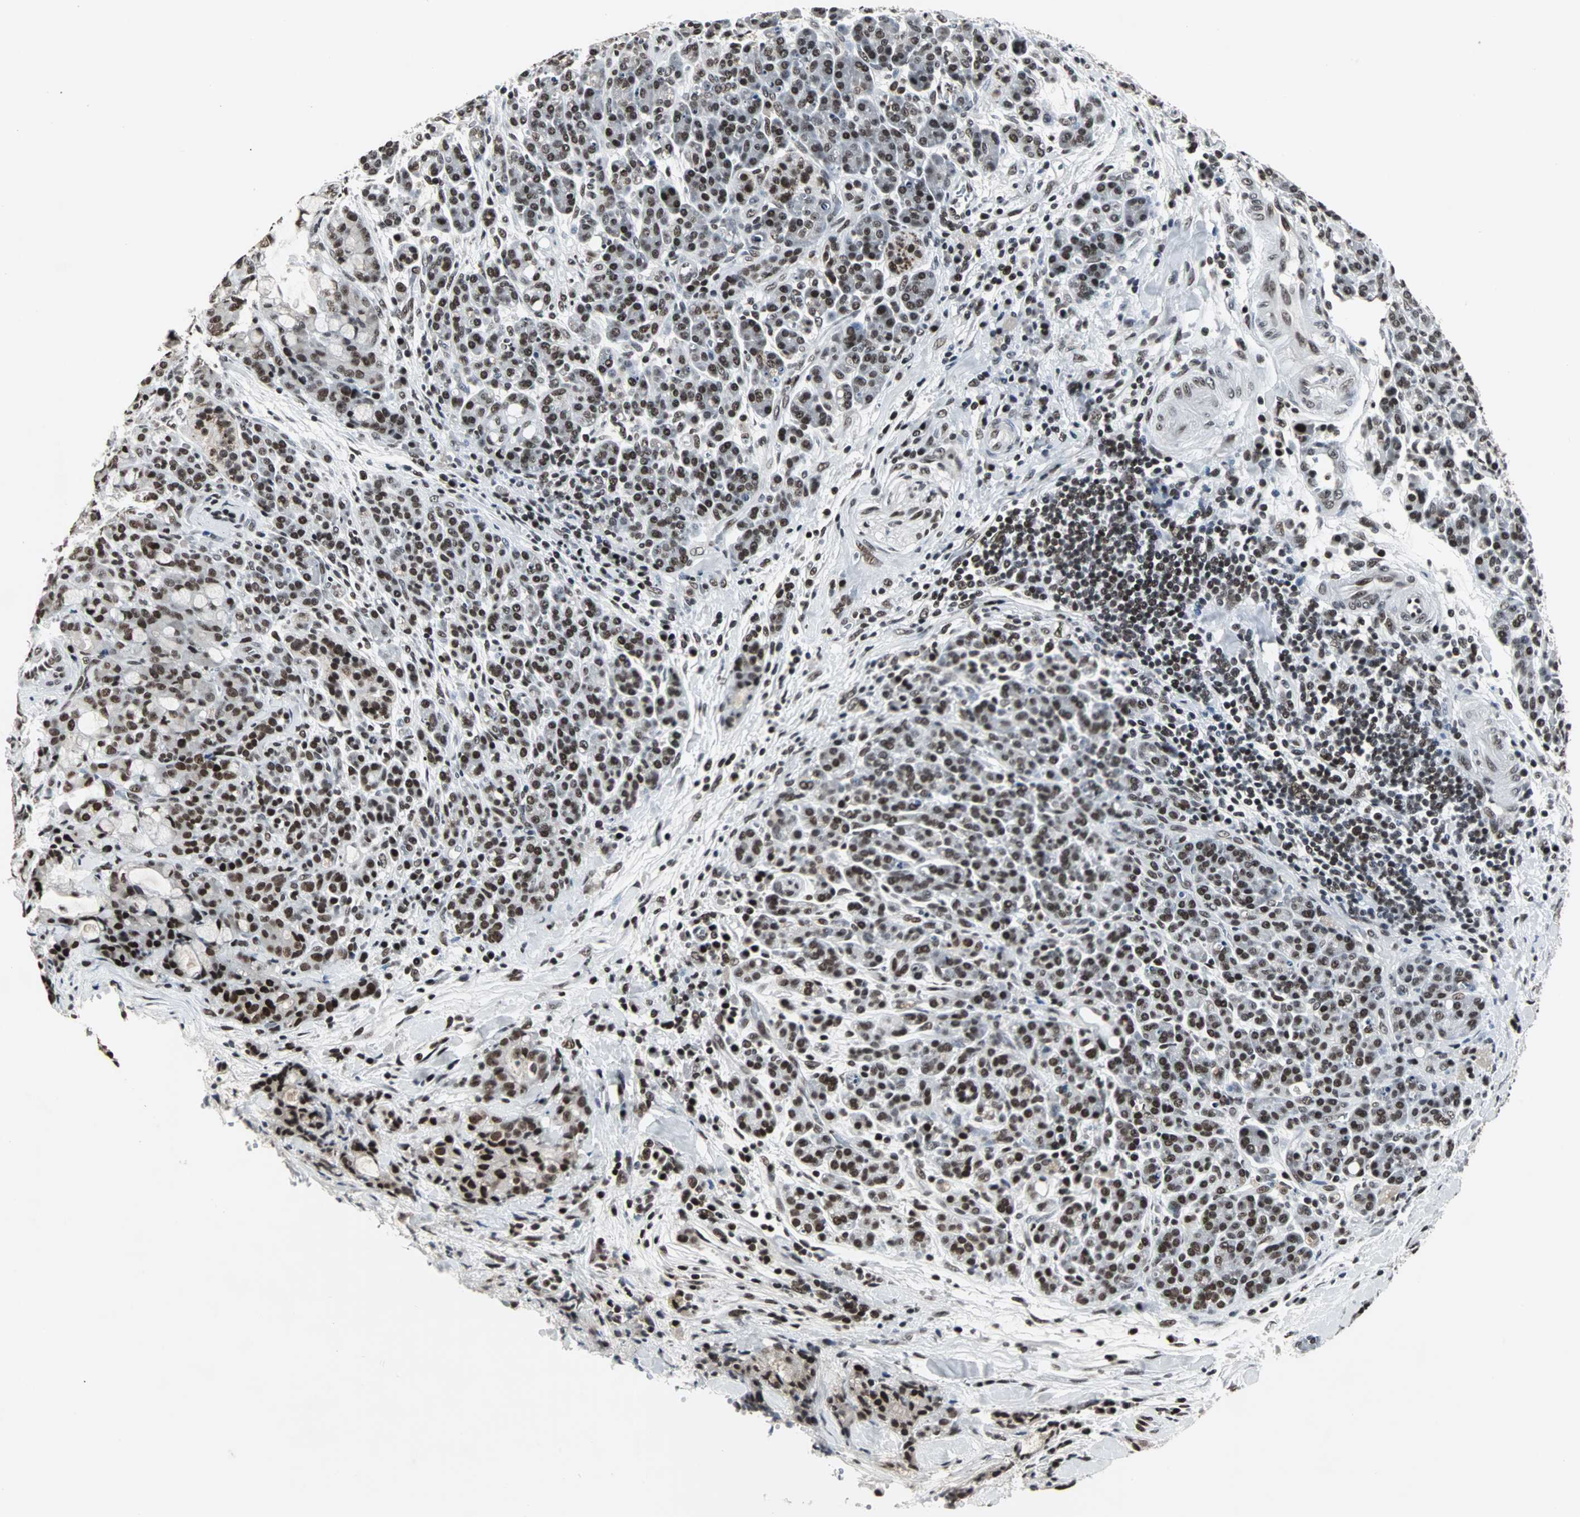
{"staining": {"intensity": "moderate", "quantity": ">75%", "location": "nuclear"}, "tissue": "pancreatic cancer", "cell_type": "Tumor cells", "image_type": "cancer", "snomed": [{"axis": "morphology", "description": "Adenocarcinoma, NOS"}, {"axis": "topography", "description": "Pancreas"}], "caption": "This photomicrograph displays pancreatic cancer (adenocarcinoma) stained with IHC to label a protein in brown. The nuclear of tumor cells show moderate positivity for the protein. Nuclei are counter-stained blue.", "gene": "PNKP", "patient": {"sex": "female", "age": 73}}